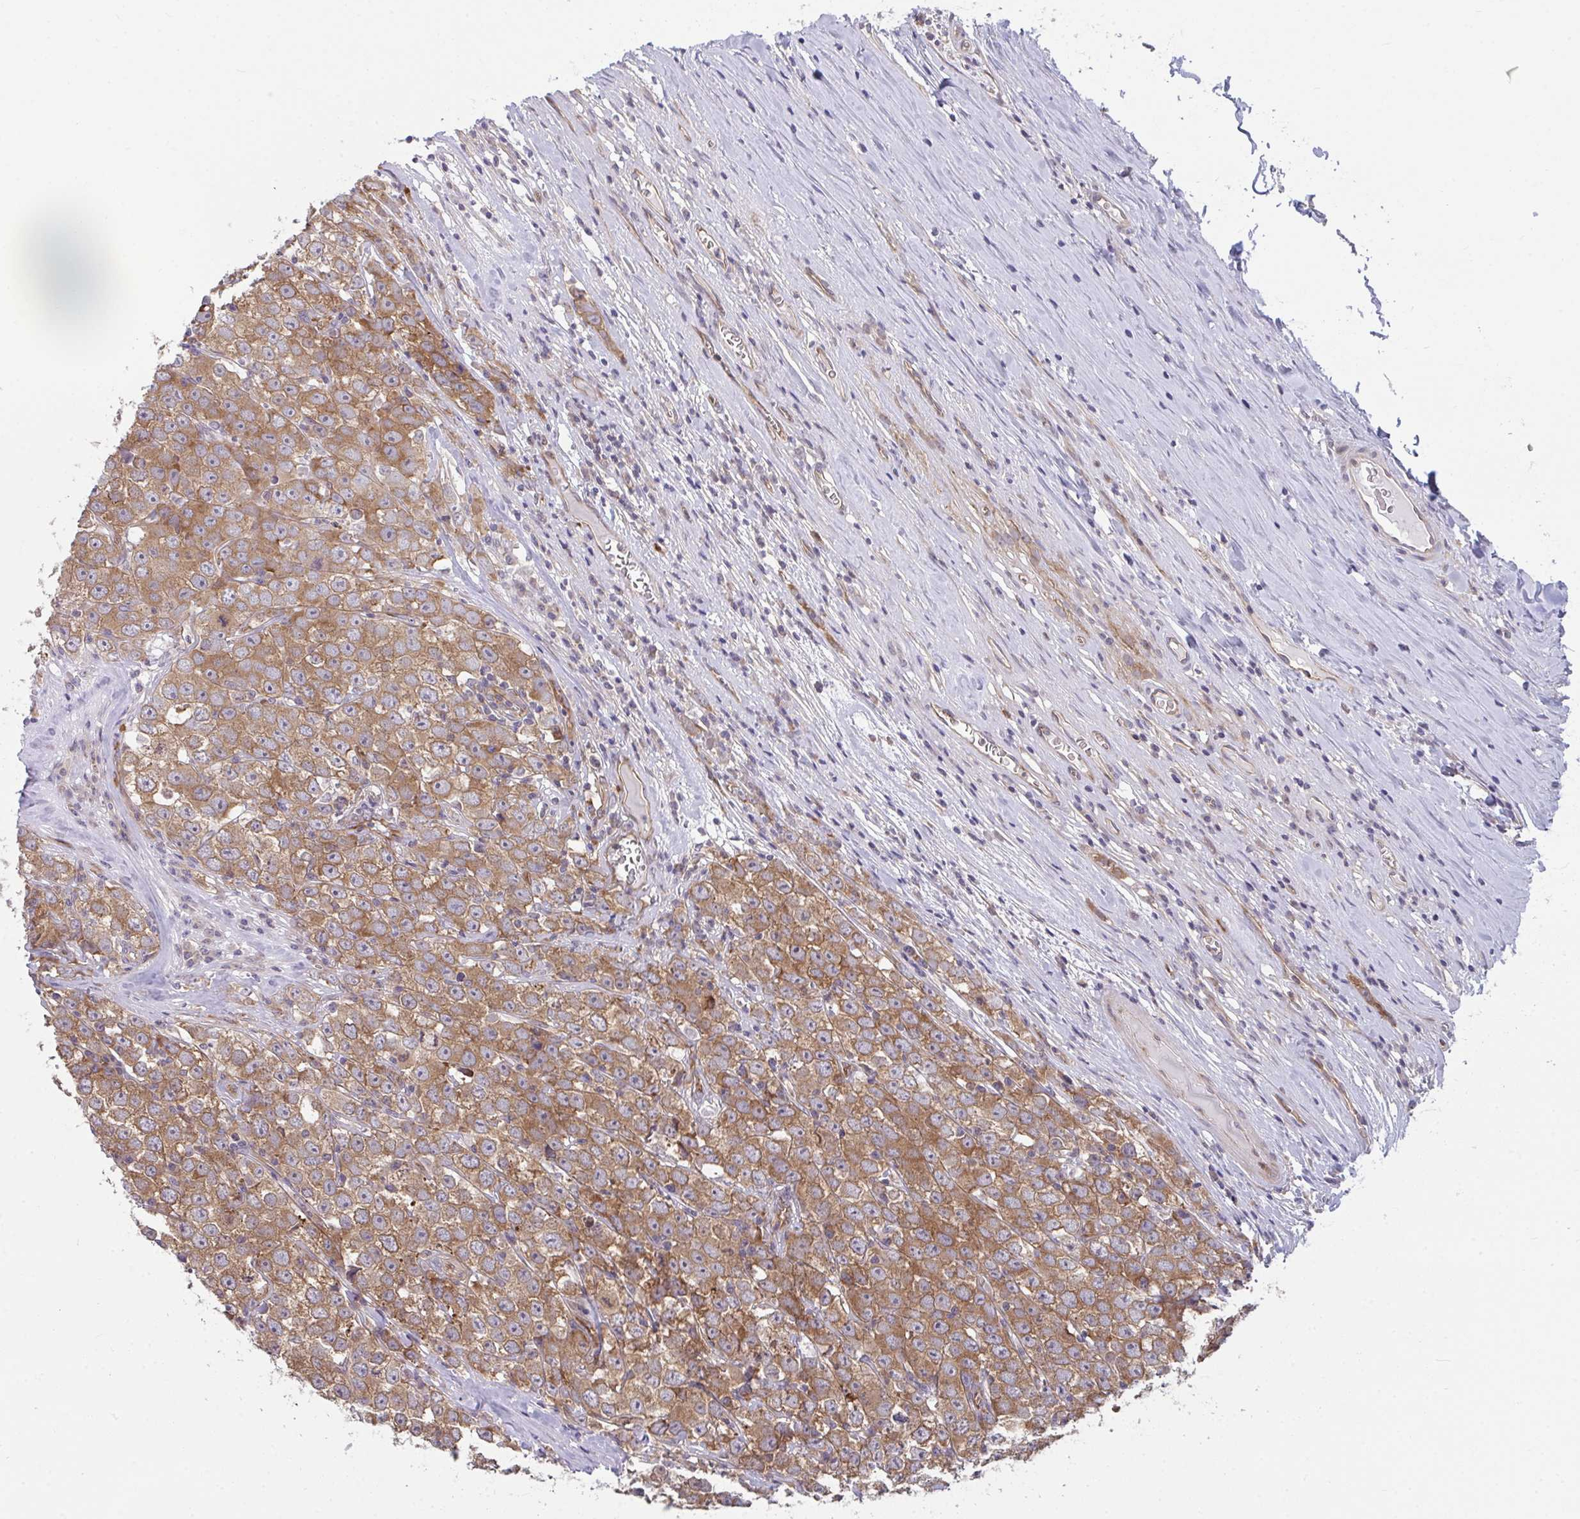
{"staining": {"intensity": "moderate", "quantity": ">75%", "location": "cytoplasmic/membranous"}, "tissue": "testis cancer", "cell_type": "Tumor cells", "image_type": "cancer", "snomed": [{"axis": "morphology", "description": "Seminoma, NOS"}, {"axis": "morphology", "description": "Carcinoma, Embryonal, NOS"}, {"axis": "topography", "description": "Testis"}], "caption": "High-power microscopy captured an IHC micrograph of testis embryonal carcinoma, revealing moderate cytoplasmic/membranous staining in approximately >75% of tumor cells. (brown staining indicates protein expression, while blue staining denotes nuclei).", "gene": "CASP9", "patient": {"sex": "male", "age": 52}}